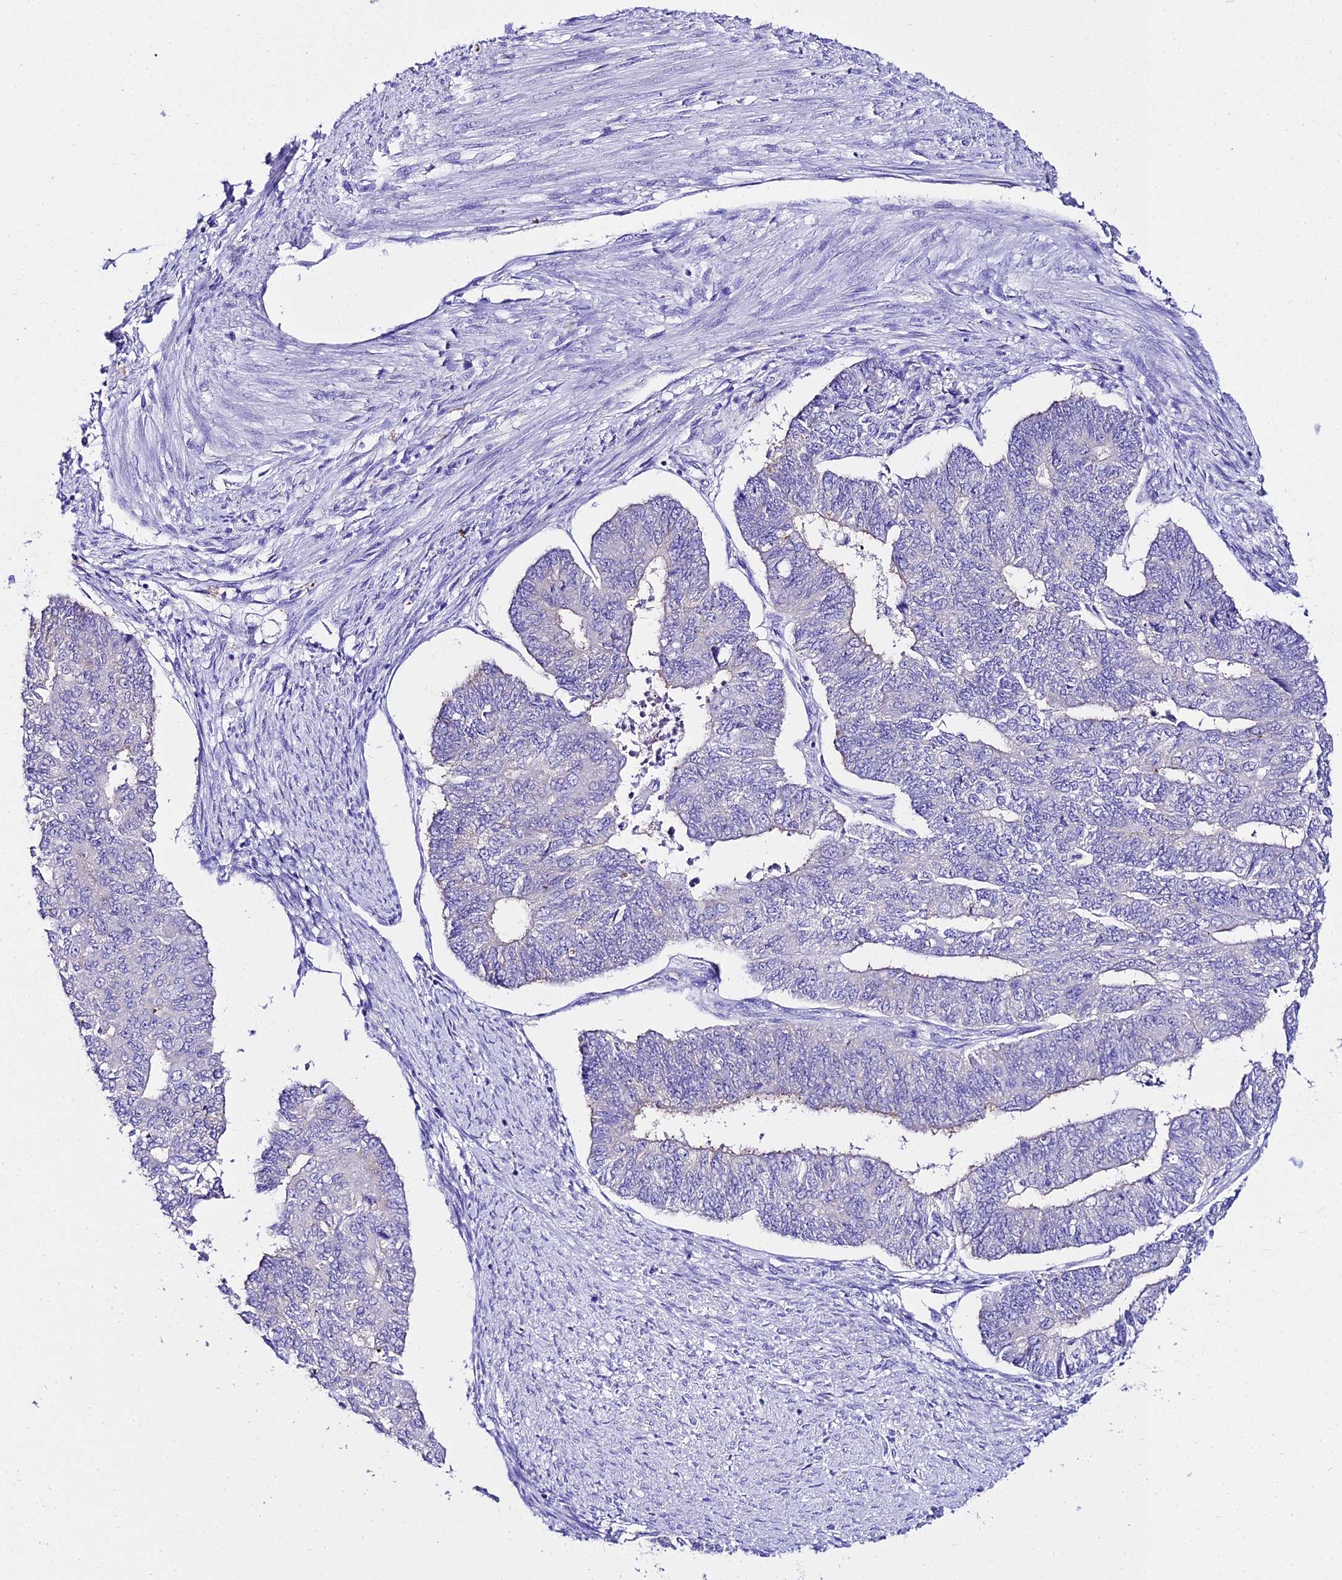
{"staining": {"intensity": "negative", "quantity": "none", "location": "none"}, "tissue": "endometrial cancer", "cell_type": "Tumor cells", "image_type": "cancer", "snomed": [{"axis": "morphology", "description": "Adenocarcinoma, NOS"}, {"axis": "topography", "description": "Endometrium"}], "caption": "A histopathology image of adenocarcinoma (endometrial) stained for a protein displays no brown staining in tumor cells.", "gene": "TUBA3D", "patient": {"sex": "female", "age": 32}}